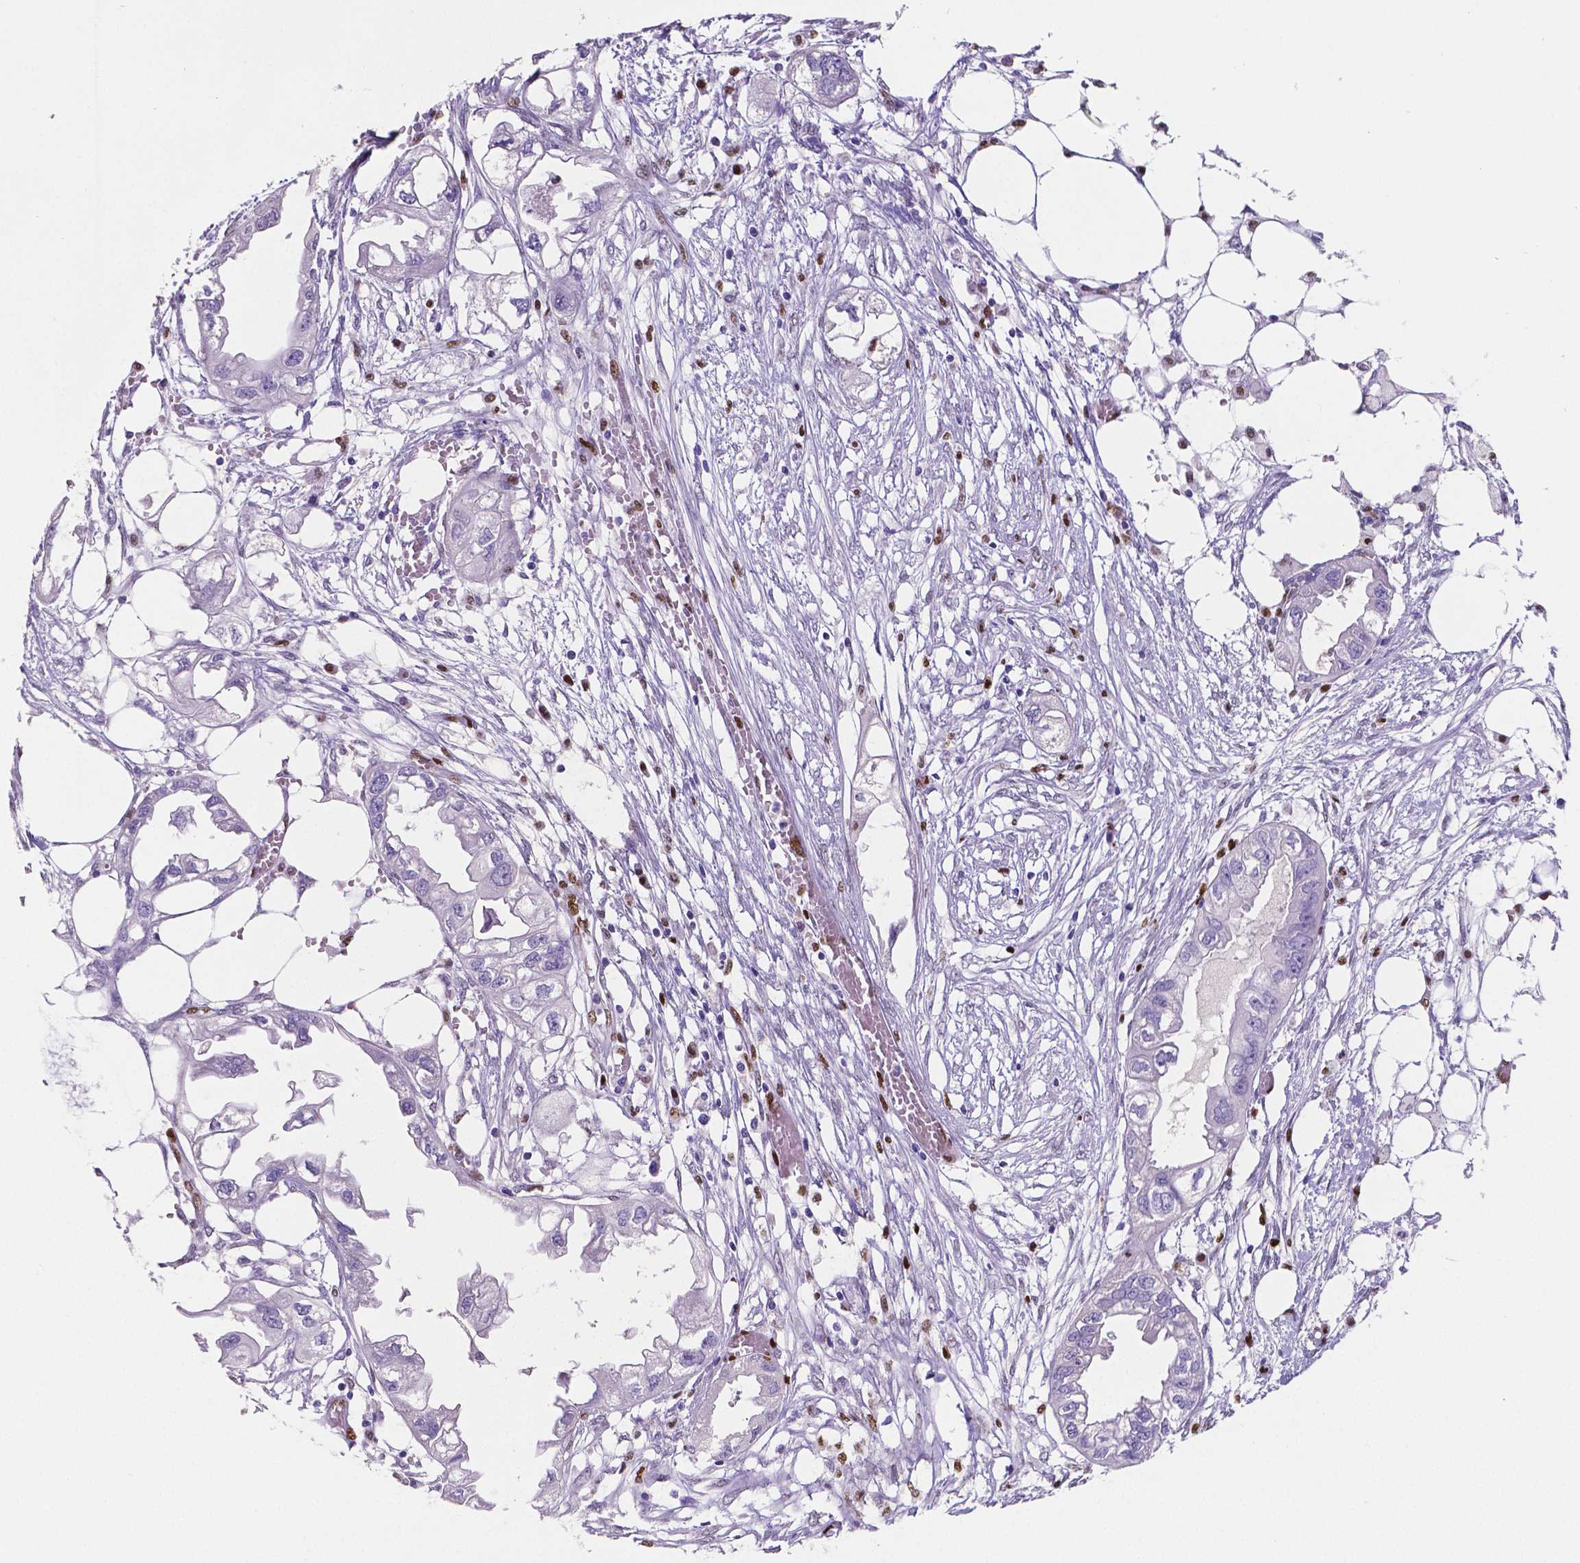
{"staining": {"intensity": "negative", "quantity": "none", "location": "none"}, "tissue": "endometrial cancer", "cell_type": "Tumor cells", "image_type": "cancer", "snomed": [{"axis": "morphology", "description": "Adenocarcinoma, NOS"}, {"axis": "morphology", "description": "Adenocarcinoma, metastatic, NOS"}, {"axis": "topography", "description": "Adipose tissue"}, {"axis": "topography", "description": "Endometrium"}], "caption": "Immunohistochemistry image of neoplastic tissue: human endometrial adenocarcinoma stained with DAB (3,3'-diaminobenzidine) demonstrates no significant protein positivity in tumor cells. The staining is performed using DAB brown chromogen with nuclei counter-stained in using hematoxylin.", "gene": "MEF2C", "patient": {"sex": "female", "age": 67}}